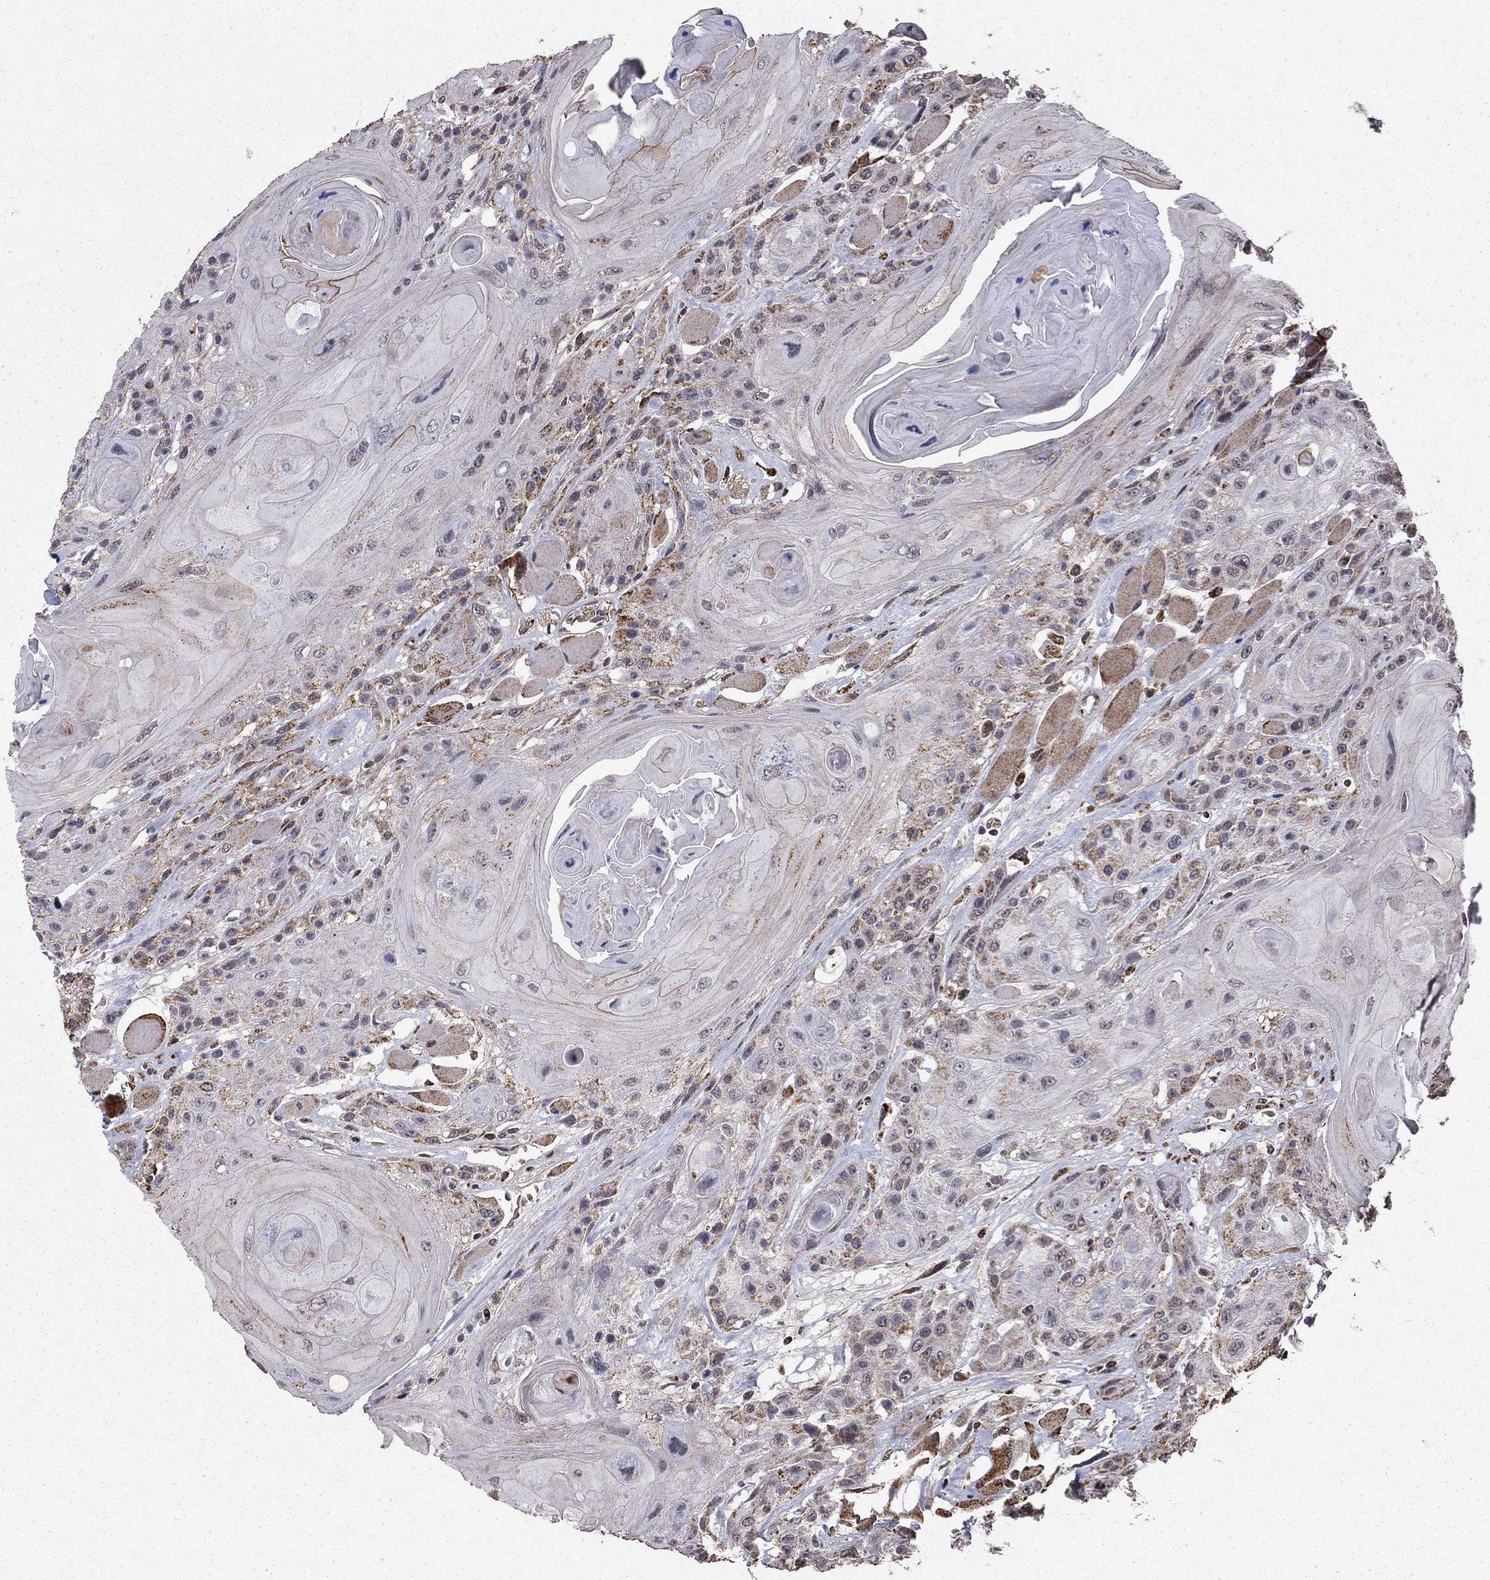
{"staining": {"intensity": "negative", "quantity": "none", "location": "none"}, "tissue": "head and neck cancer", "cell_type": "Tumor cells", "image_type": "cancer", "snomed": [{"axis": "morphology", "description": "Squamous cell carcinoma, NOS"}, {"axis": "topography", "description": "Head-Neck"}], "caption": "This is an IHC image of head and neck cancer (squamous cell carcinoma). There is no expression in tumor cells.", "gene": "ACOT13", "patient": {"sex": "female", "age": 59}}